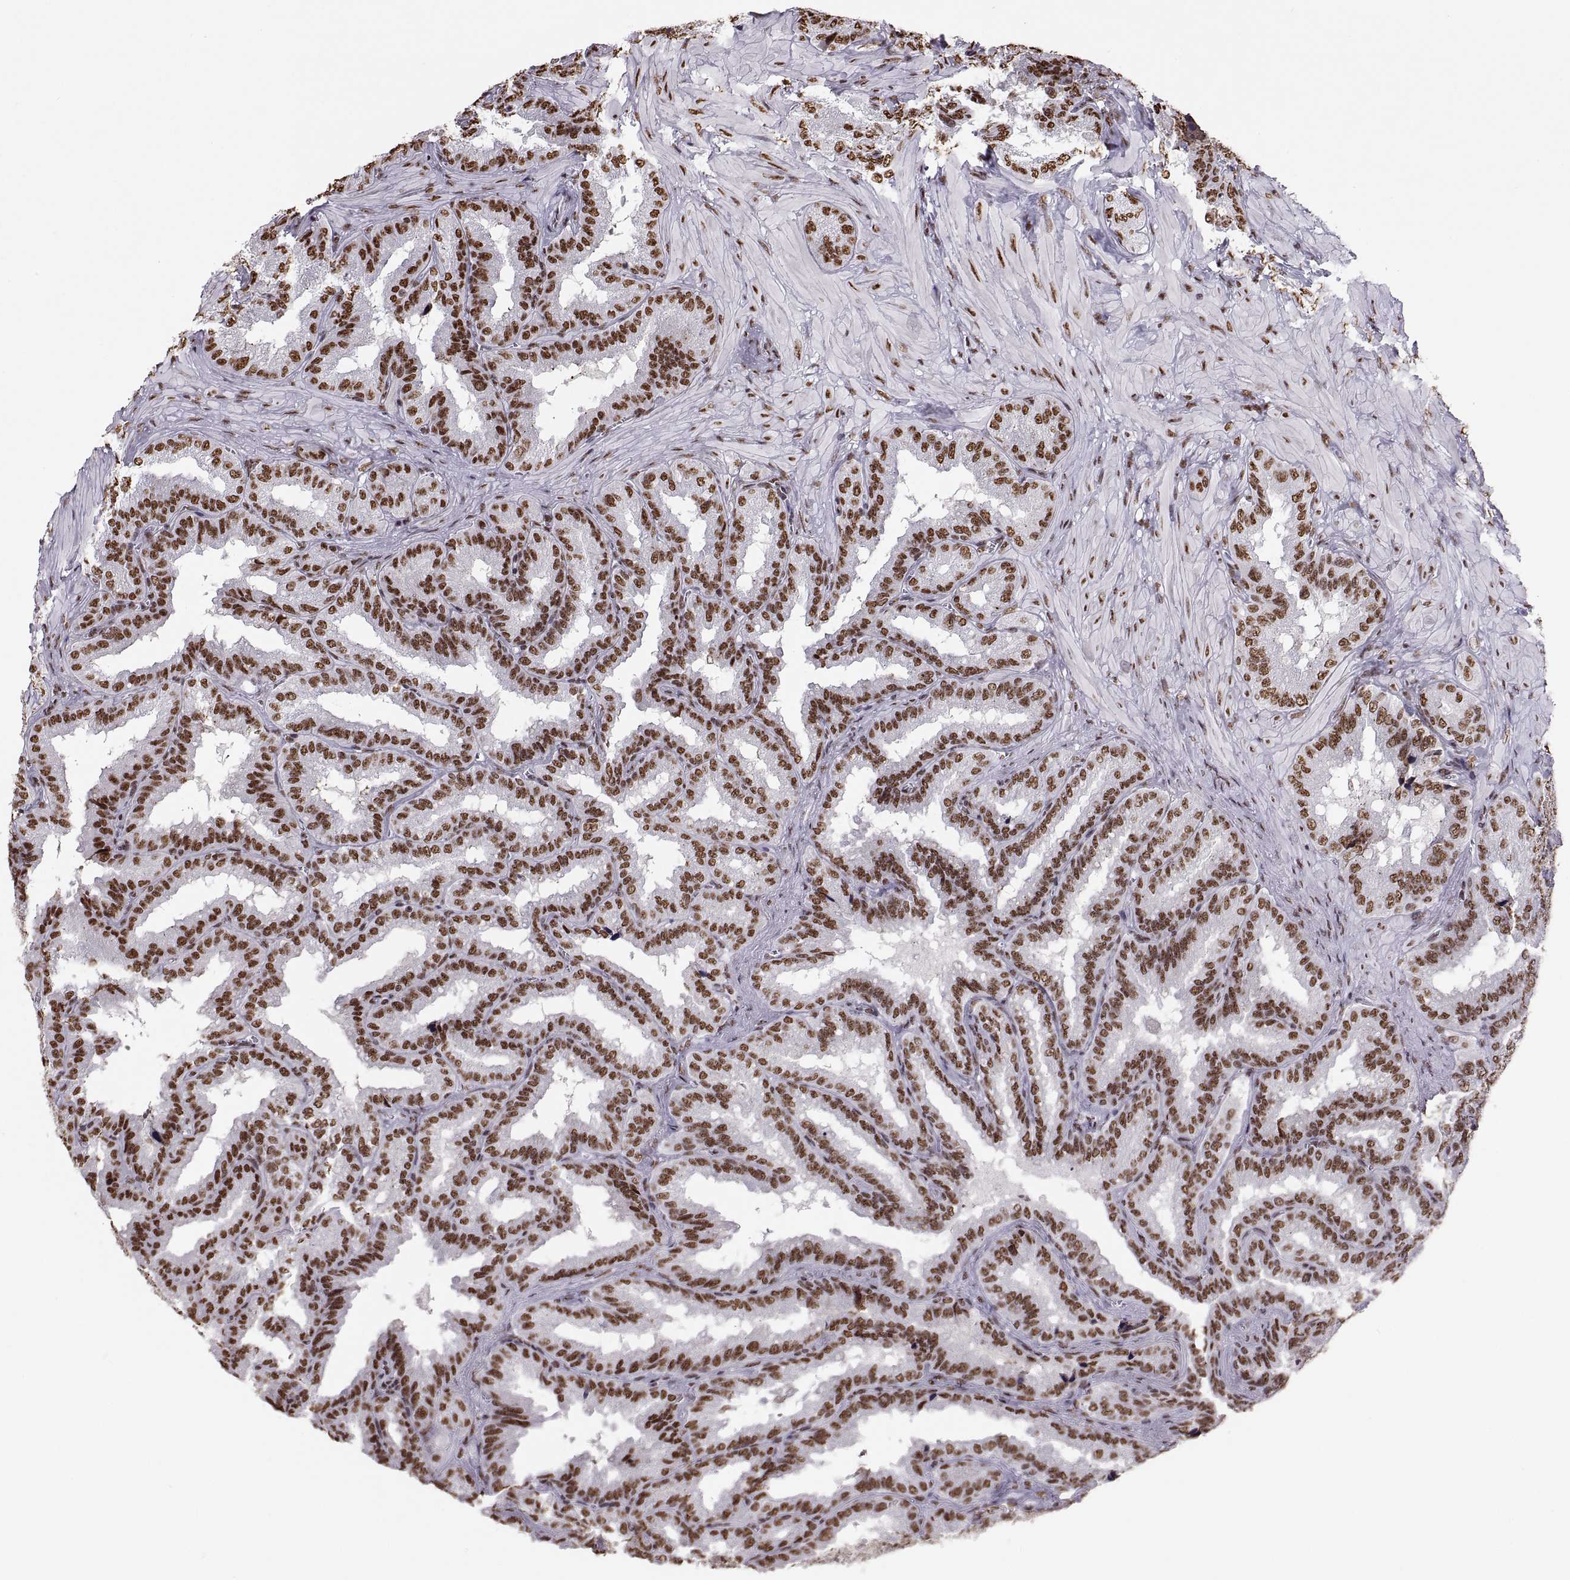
{"staining": {"intensity": "strong", "quantity": "25%-75%", "location": "nuclear"}, "tissue": "seminal vesicle", "cell_type": "Glandular cells", "image_type": "normal", "snomed": [{"axis": "morphology", "description": "Normal tissue, NOS"}, {"axis": "topography", "description": "Seminal veicle"}], "caption": "Immunohistochemistry (IHC) photomicrograph of normal human seminal vesicle stained for a protein (brown), which reveals high levels of strong nuclear expression in about 25%-75% of glandular cells.", "gene": "SNAI1", "patient": {"sex": "male", "age": 37}}